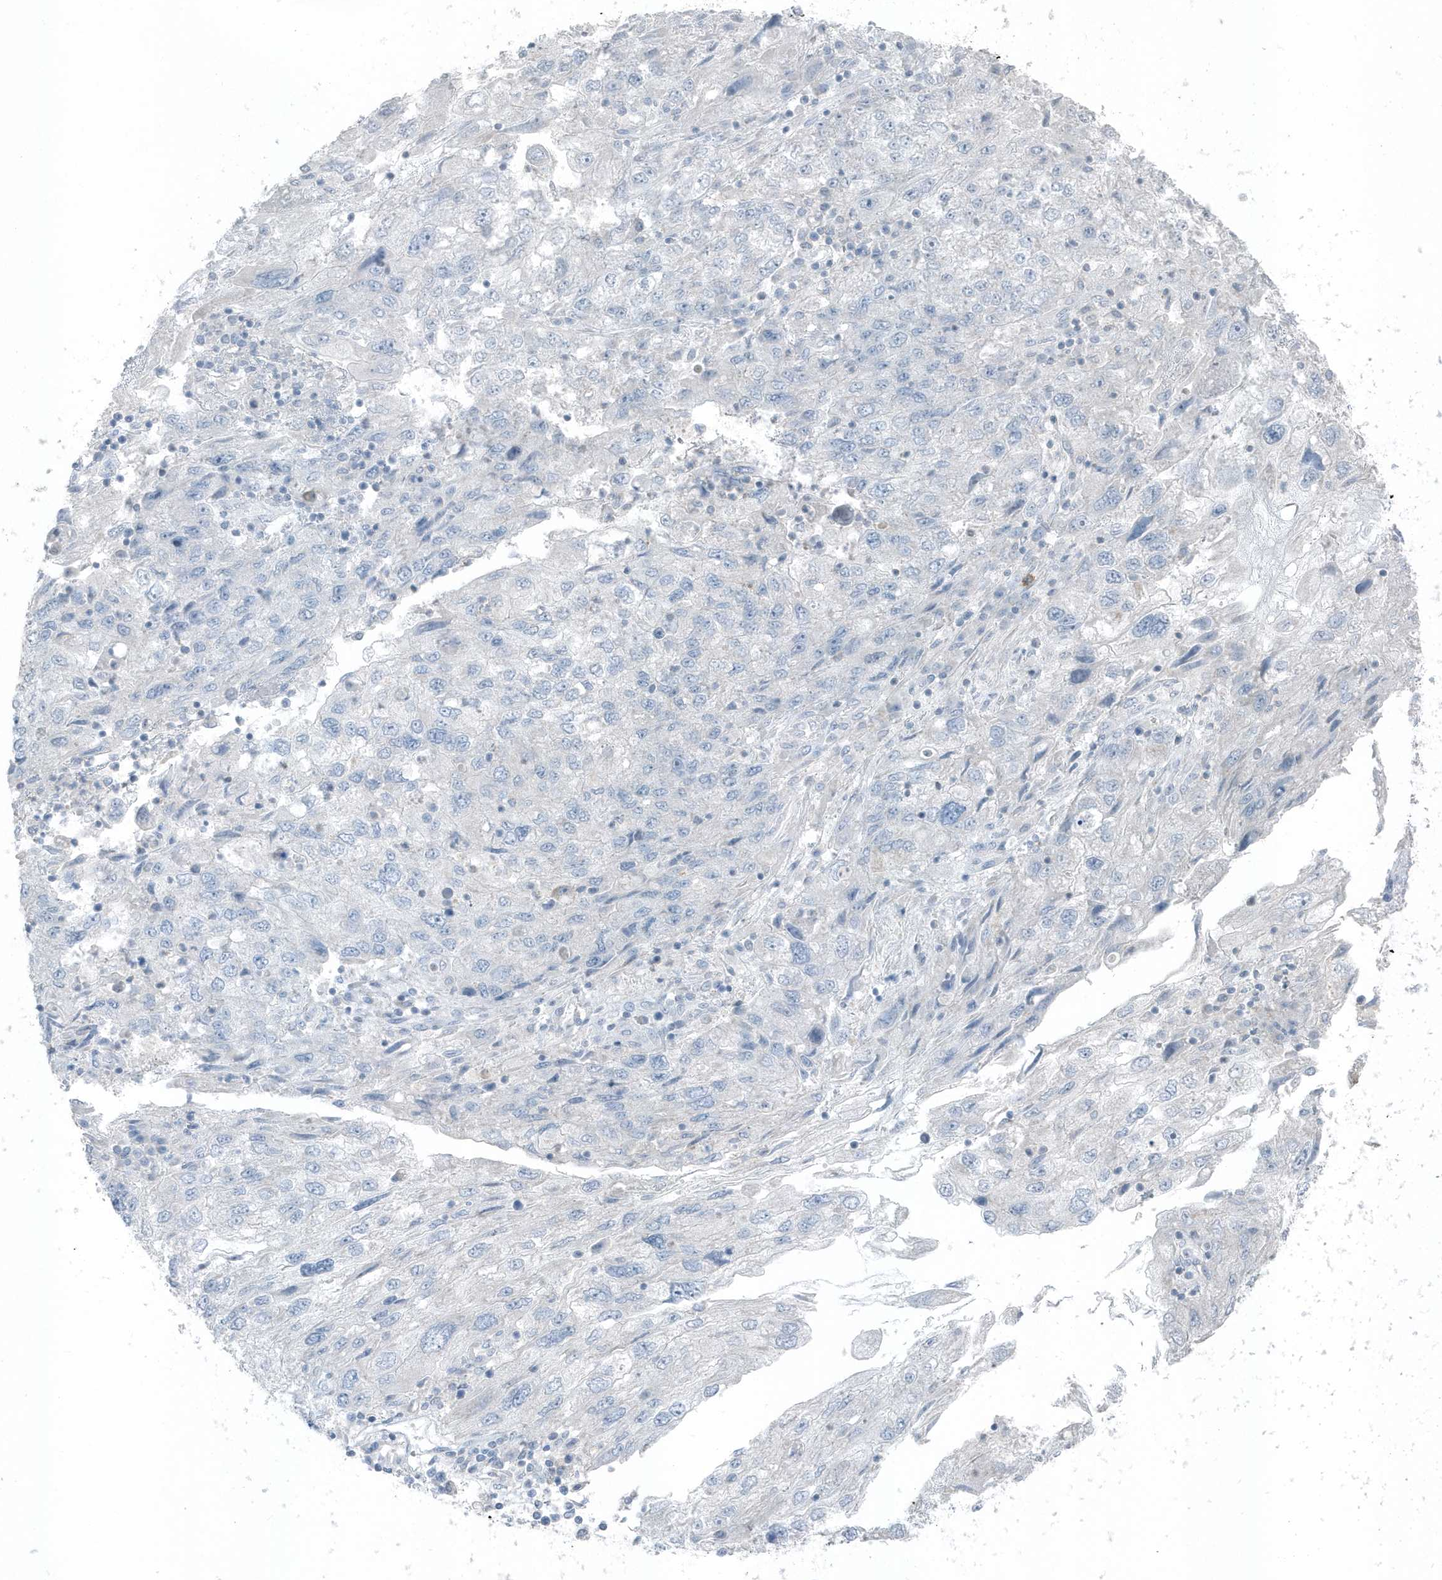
{"staining": {"intensity": "negative", "quantity": "none", "location": "none"}, "tissue": "endometrial cancer", "cell_type": "Tumor cells", "image_type": "cancer", "snomed": [{"axis": "morphology", "description": "Adenocarcinoma, NOS"}, {"axis": "topography", "description": "Endometrium"}], "caption": "The histopathology image displays no significant positivity in tumor cells of endometrial cancer (adenocarcinoma). (Immunohistochemistry (ihc), brightfield microscopy, high magnification).", "gene": "ACTC1", "patient": {"sex": "female", "age": 49}}